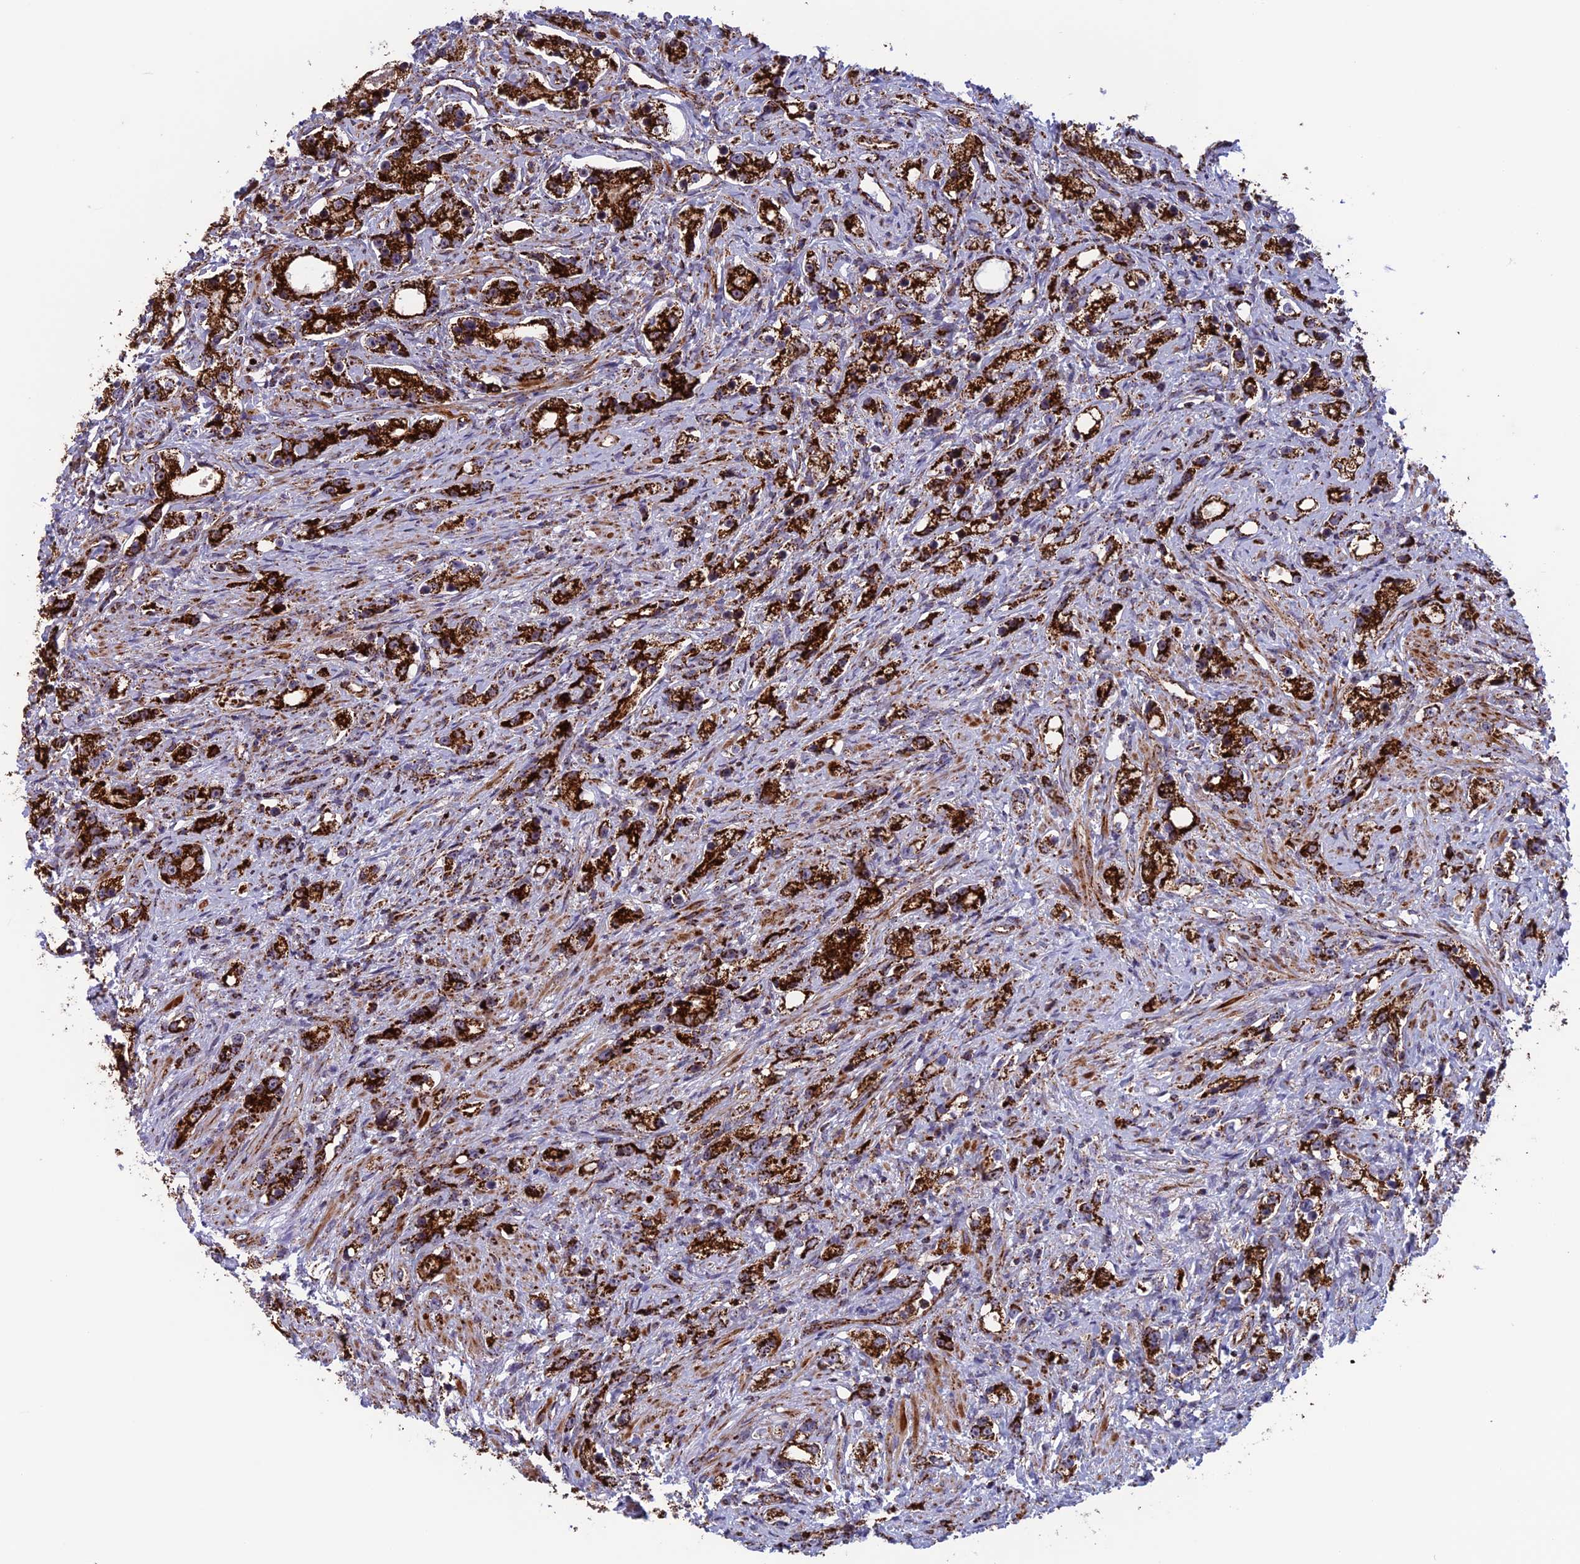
{"staining": {"intensity": "strong", "quantity": ">75%", "location": "cytoplasmic/membranous"}, "tissue": "prostate cancer", "cell_type": "Tumor cells", "image_type": "cancer", "snomed": [{"axis": "morphology", "description": "Adenocarcinoma, High grade"}, {"axis": "topography", "description": "Prostate"}], "caption": "Protein analysis of high-grade adenocarcinoma (prostate) tissue exhibits strong cytoplasmic/membranous positivity in about >75% of tumor cells. Nuclei are stained in blue.", "gene": "MRPS18B", "patient": {"sex": "male", "age": 63}}